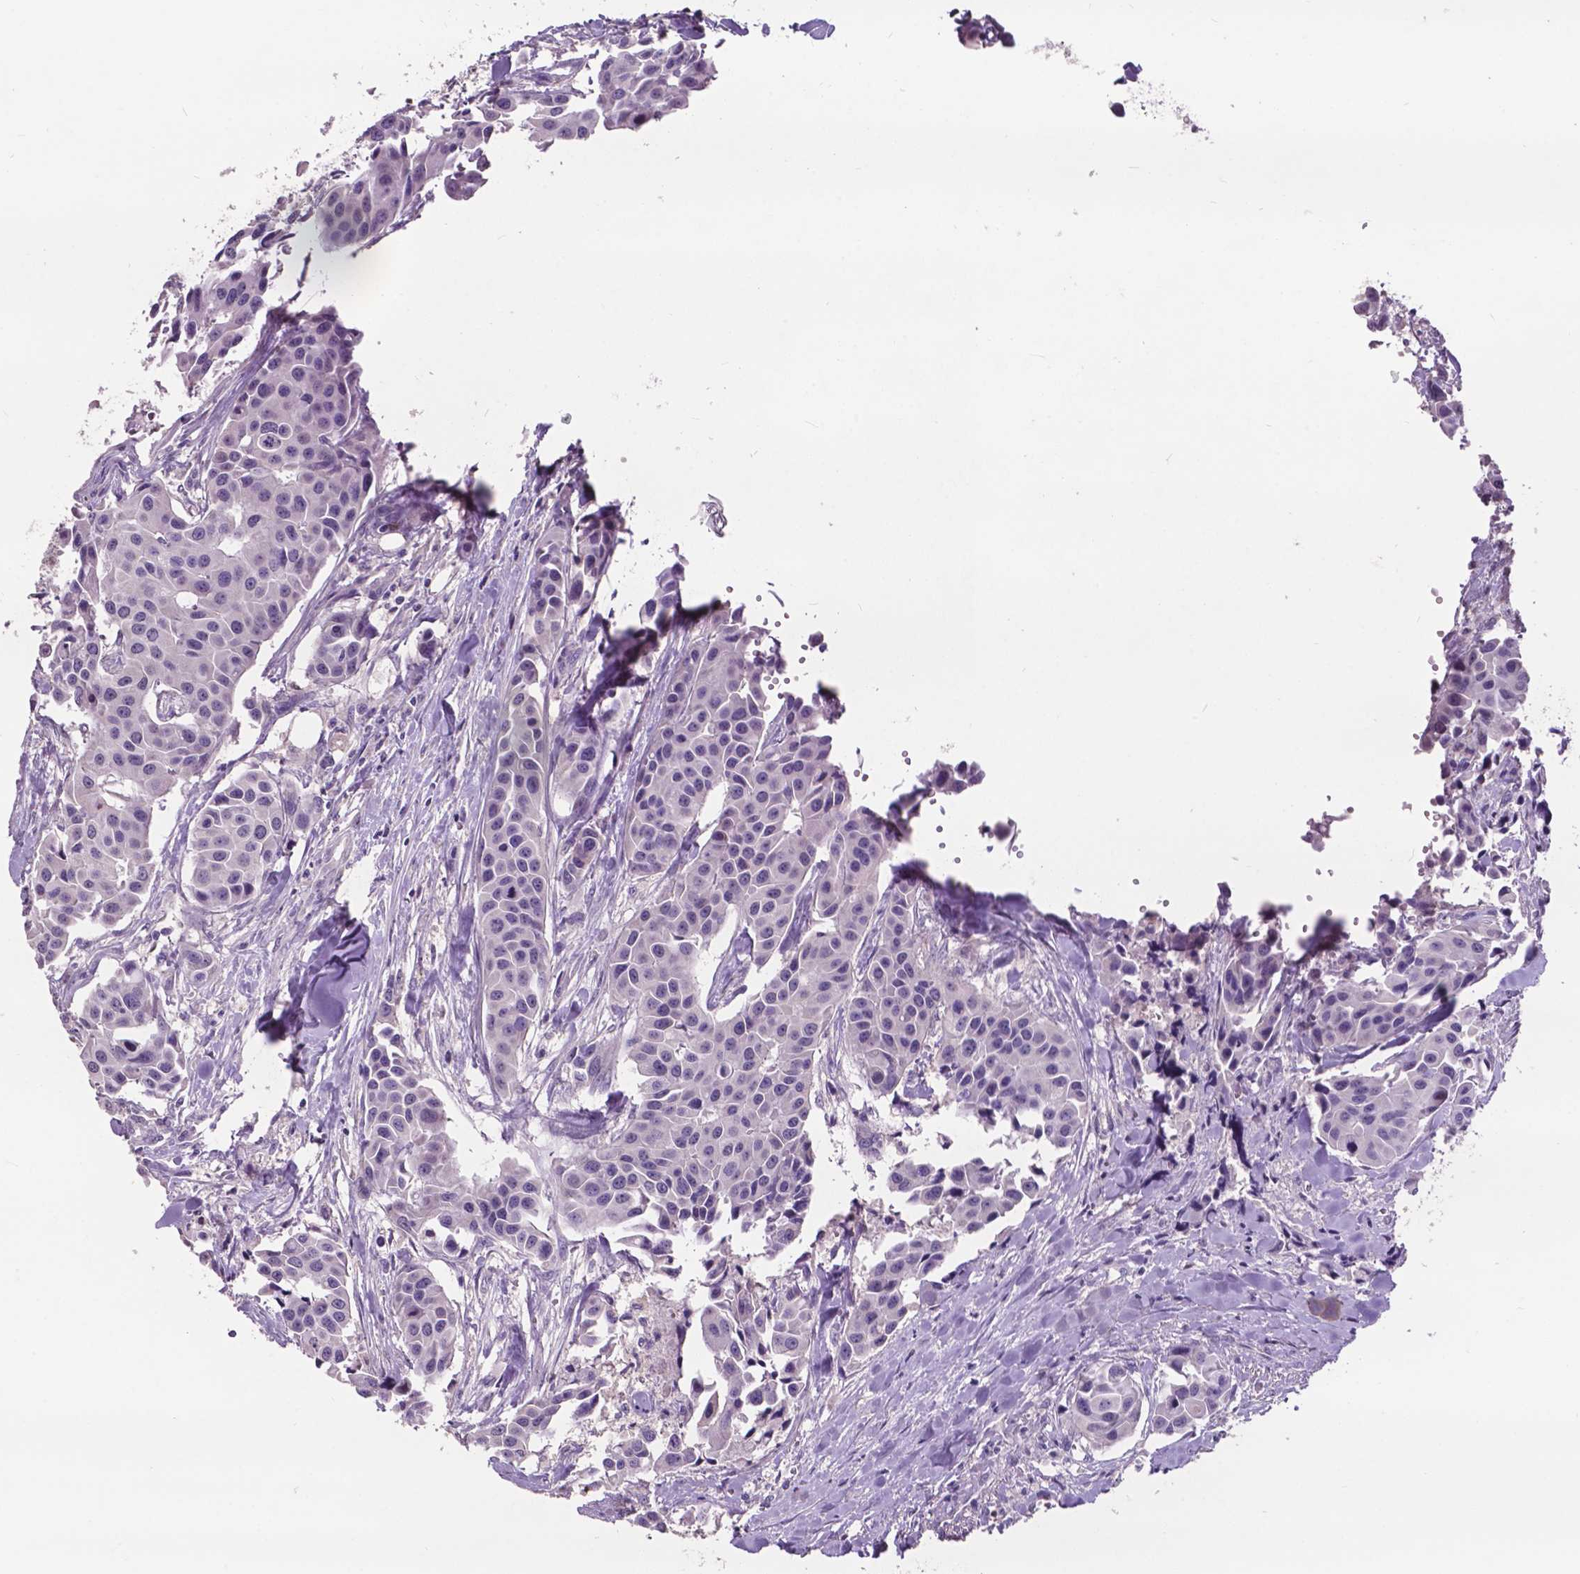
{"staining": {"intensity": "negative", "quantity": "none", "location": "none"}, "tissue": "head and neck cancer", "cell_type": "Tumor cells", "image_type": "cancer", "snomed": [{"axis": "morphology", "description": "Adenocarcinoma, NOS"}, {"axis": "topography", "description": "Head-Neck"}], "caption": "Head and neck cancer was stained to show a protein in brown. There is no significant positivity in tumor cells.", "gene": "PLSCR1", "patient": {"sex": "male", "age": 76}}